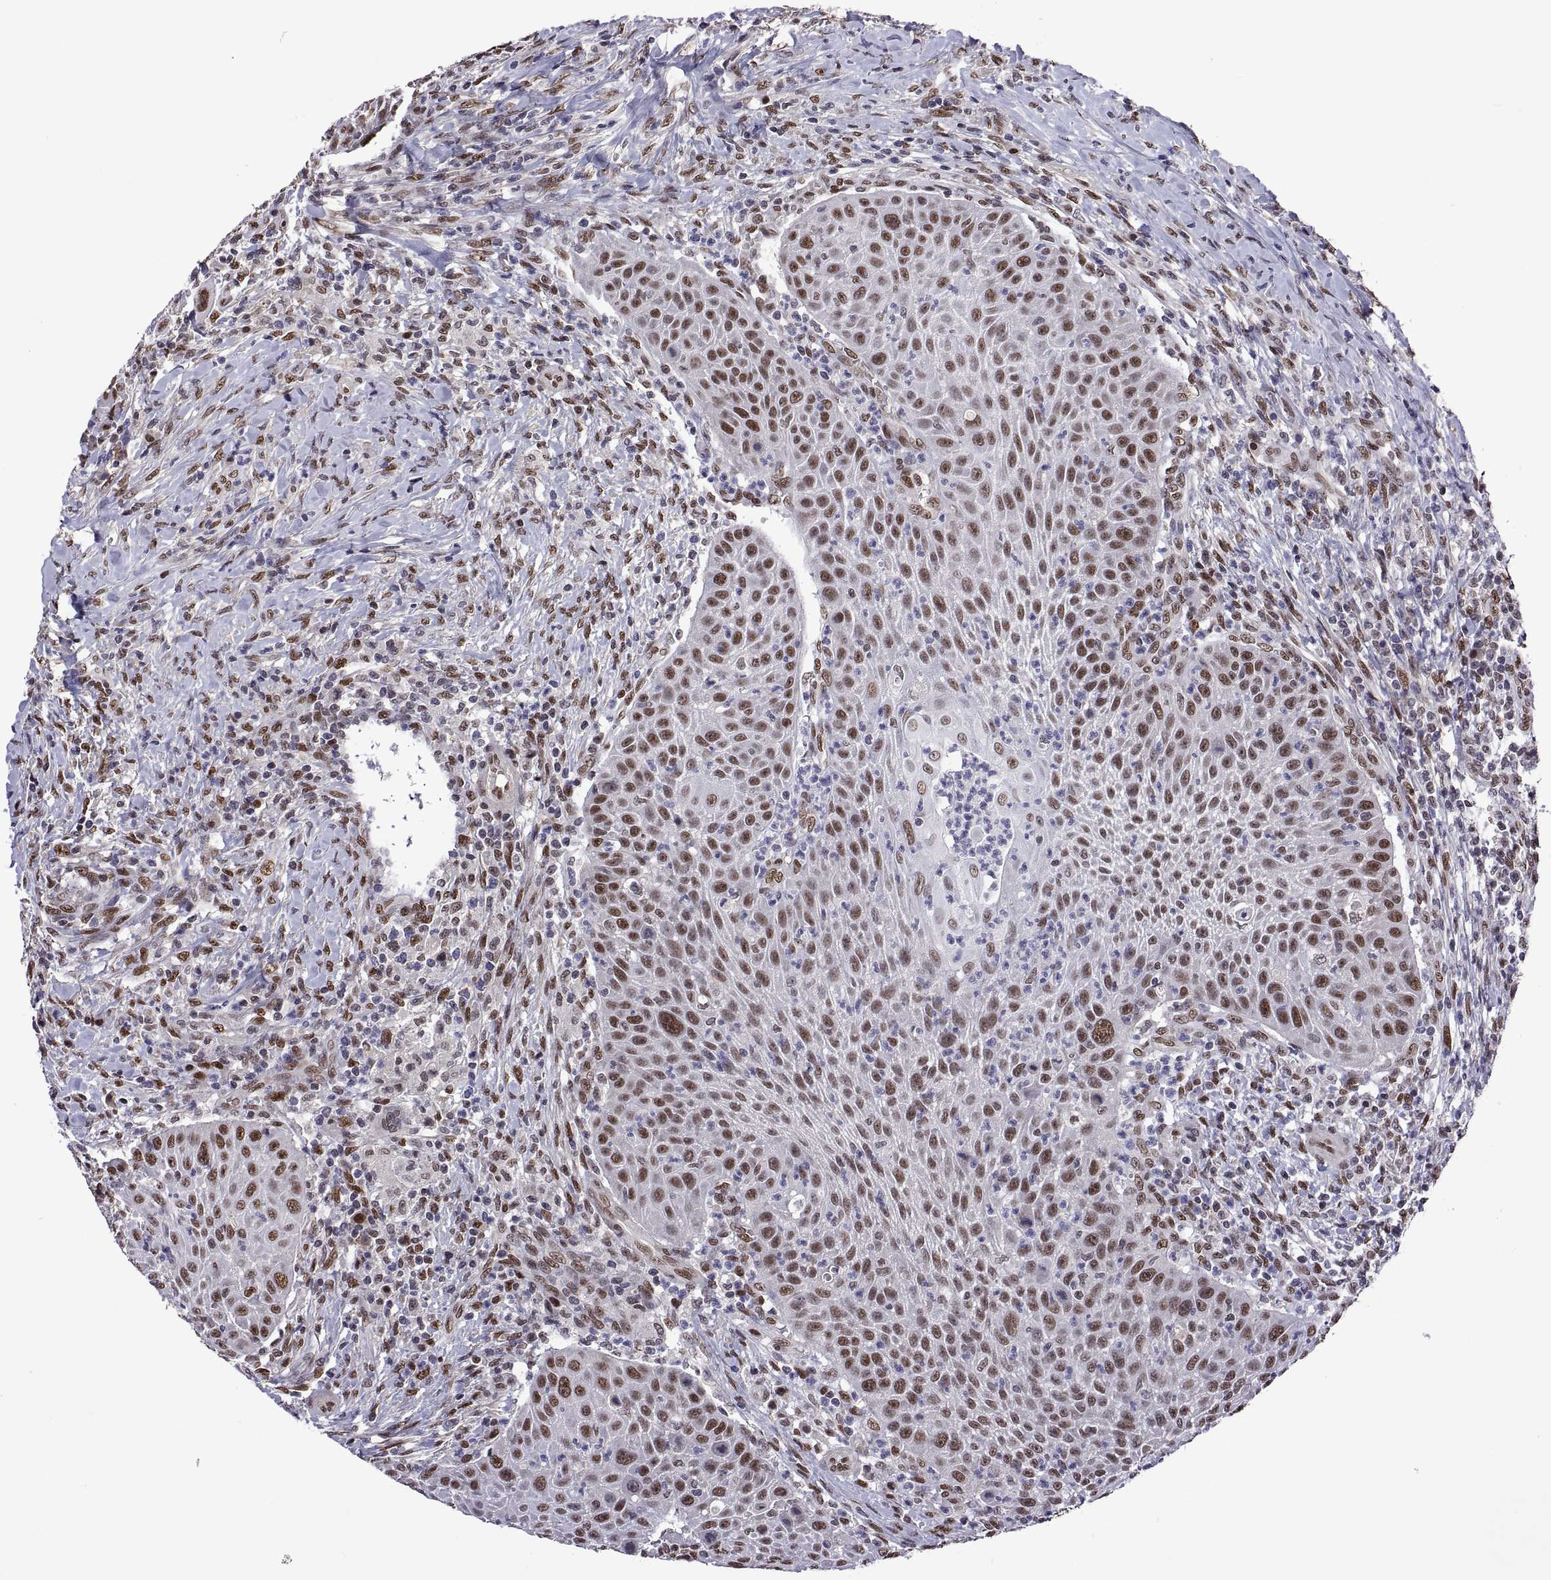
{"staining": {"intensity": "moderate", "quantity": ">75%", "location": "nuclear"}, "tissue": "head and neck cancer", "cell_type": "Tumor cells", "image_type": "cancer", "snomed": [{"axis": "morphology", "description": "Squamous cell carcinoma, NOS"}, {"axis": "topography", "description": "Head-Neck"}], "caption": "Immunohistochemistry (IHC) (DAB) staining of head and neck squamous cell carcinoma shows moderate nuclear protein staining in about >75% of tumor cells.", "gene": "NR4A1", "patient": {"sex": "male", "age": 69}}